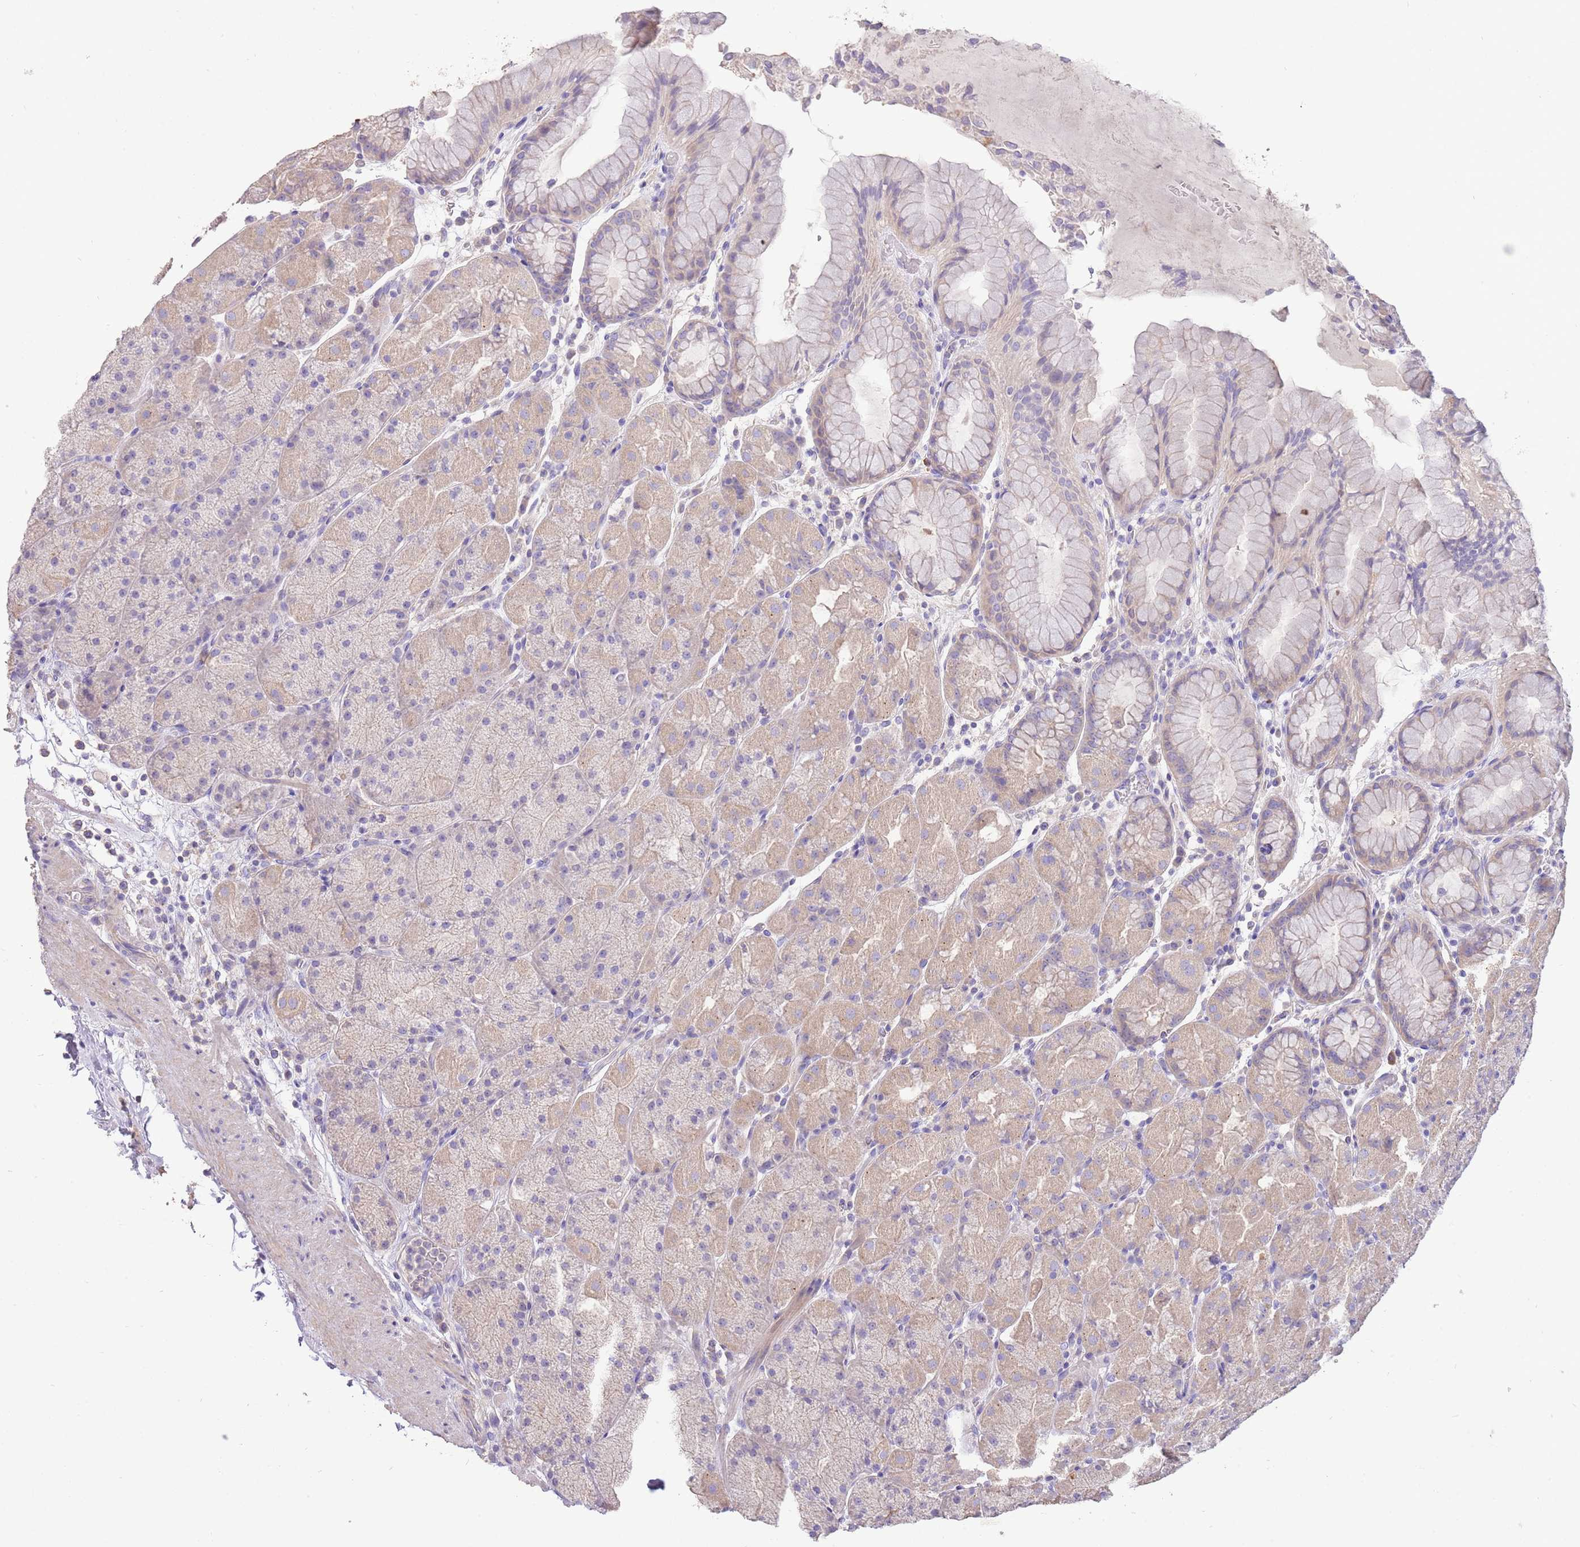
{"staining": {"intensity": "weak", "quantity": "25%-75%", "location": "cytoplasmic/membranous"}, "tissue": "stomach", "cell_type": "Glandular cells", "image_type": "normal", "snomed": [{"axis": "morphology", "description": "Normal tissue, NOS"}, {"axis": "topography", "description": "Stomach, upper"}, {"axis": "topography", "description": "Stomach, lower"}], "caption": "Immunohistochemistry of normal stomach demonstrates low levels of weak cytoplasmic/membranous expression in about 25%-75% of glandular cells. The protein is stained brown, and the nuclei are stained in blue (DAB (3,3'-diaminobenzidine) IHC with brightfield microscopy, high magnification).", "gene": "SFTPA1", "patient": {"sex": "male", "age": 67}}